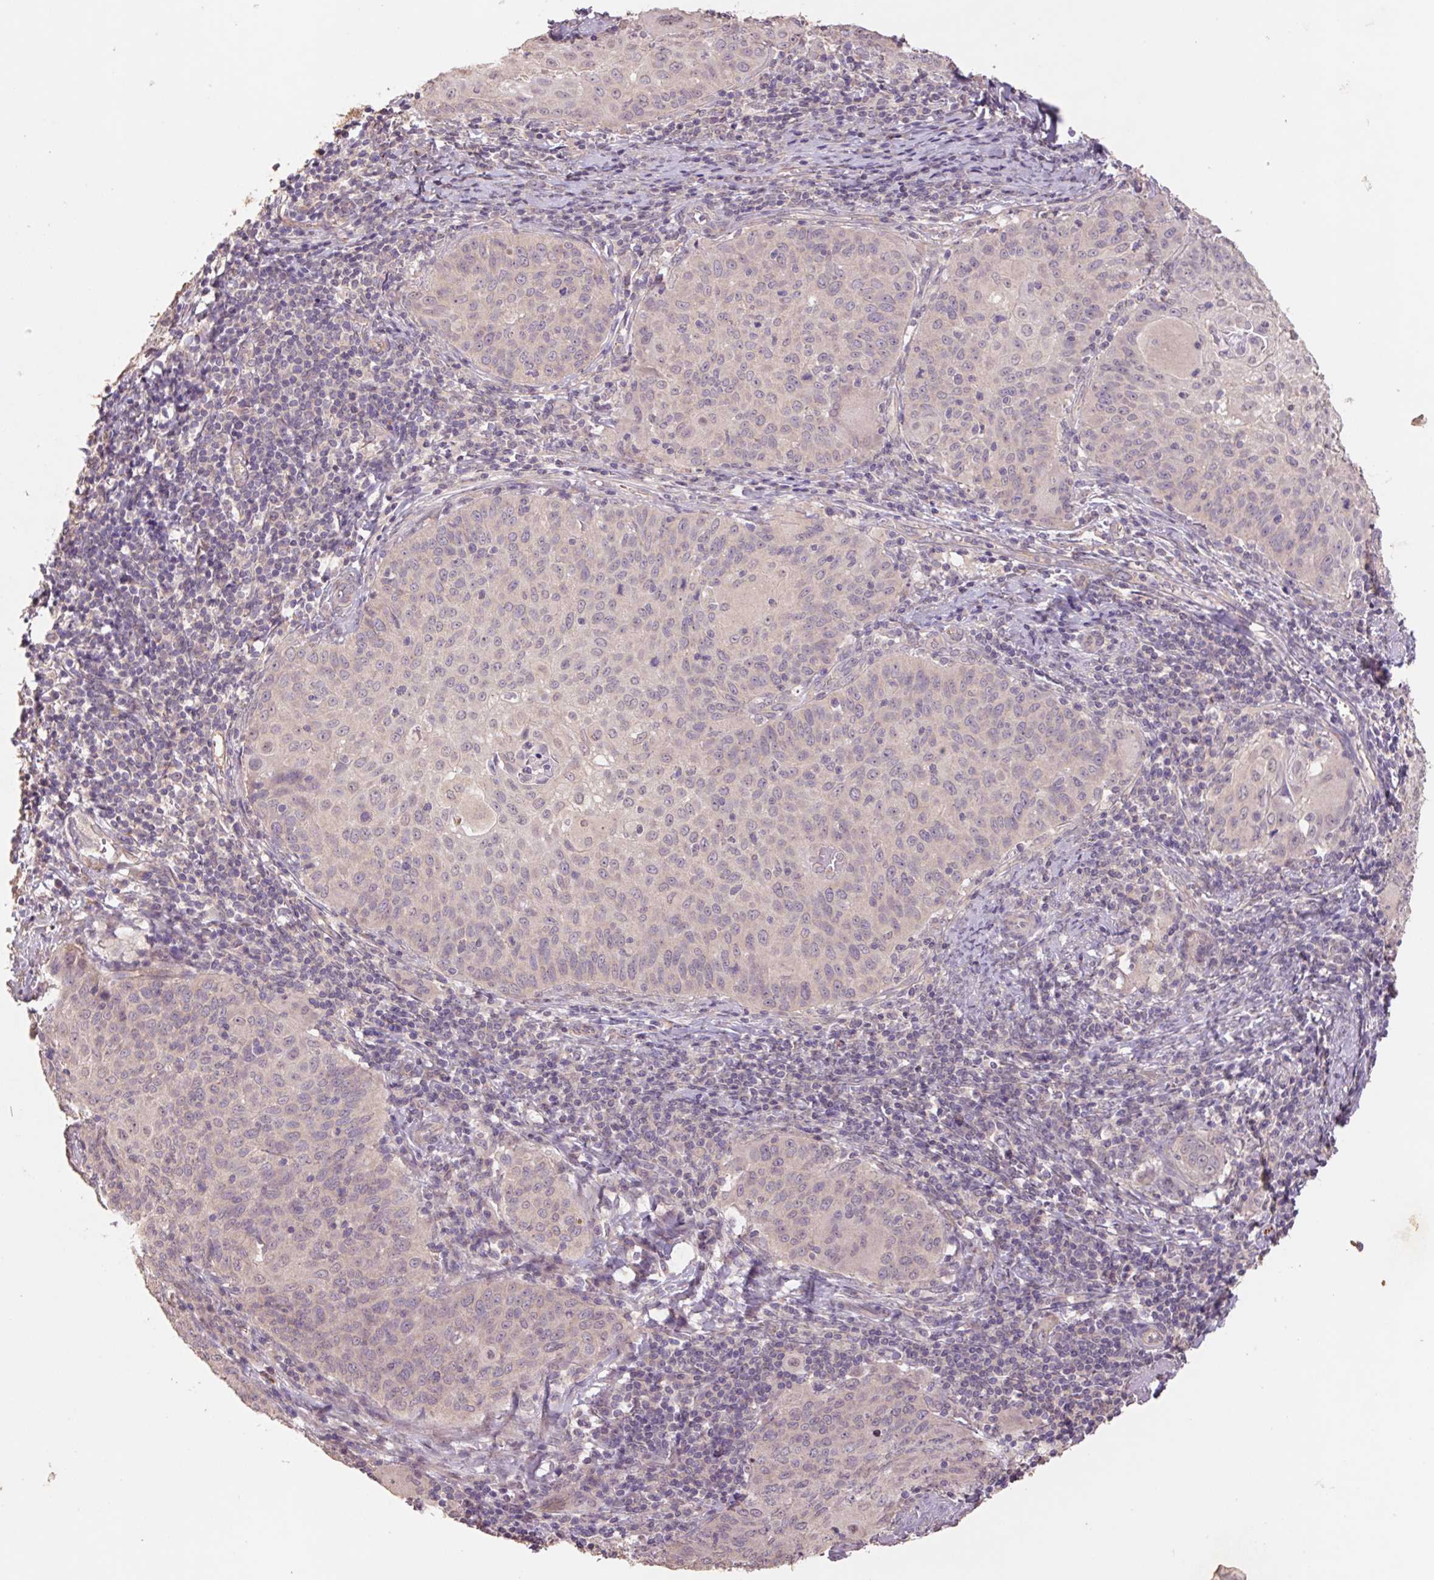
{"staining": {"intensity": "negative", "quantity": "none", "location": "none"}, "tissue": "cervical cancer", "cell_type": "Tumor cells", "image_type": "cancer", "snomed": [{"axis": "morphology", "description": "Squamous cell carcinoma, NOS"}, {"axis": "topography", "description": "Cervix"}], "caption": "A high-resolution photomicrograph shows IHC staining of cervical cancer (squamous cell carcinoma), which displays no significant positivity in tumor cells.", "gene": "GRM2", "patient": {"sex": "female", "age": 65}}